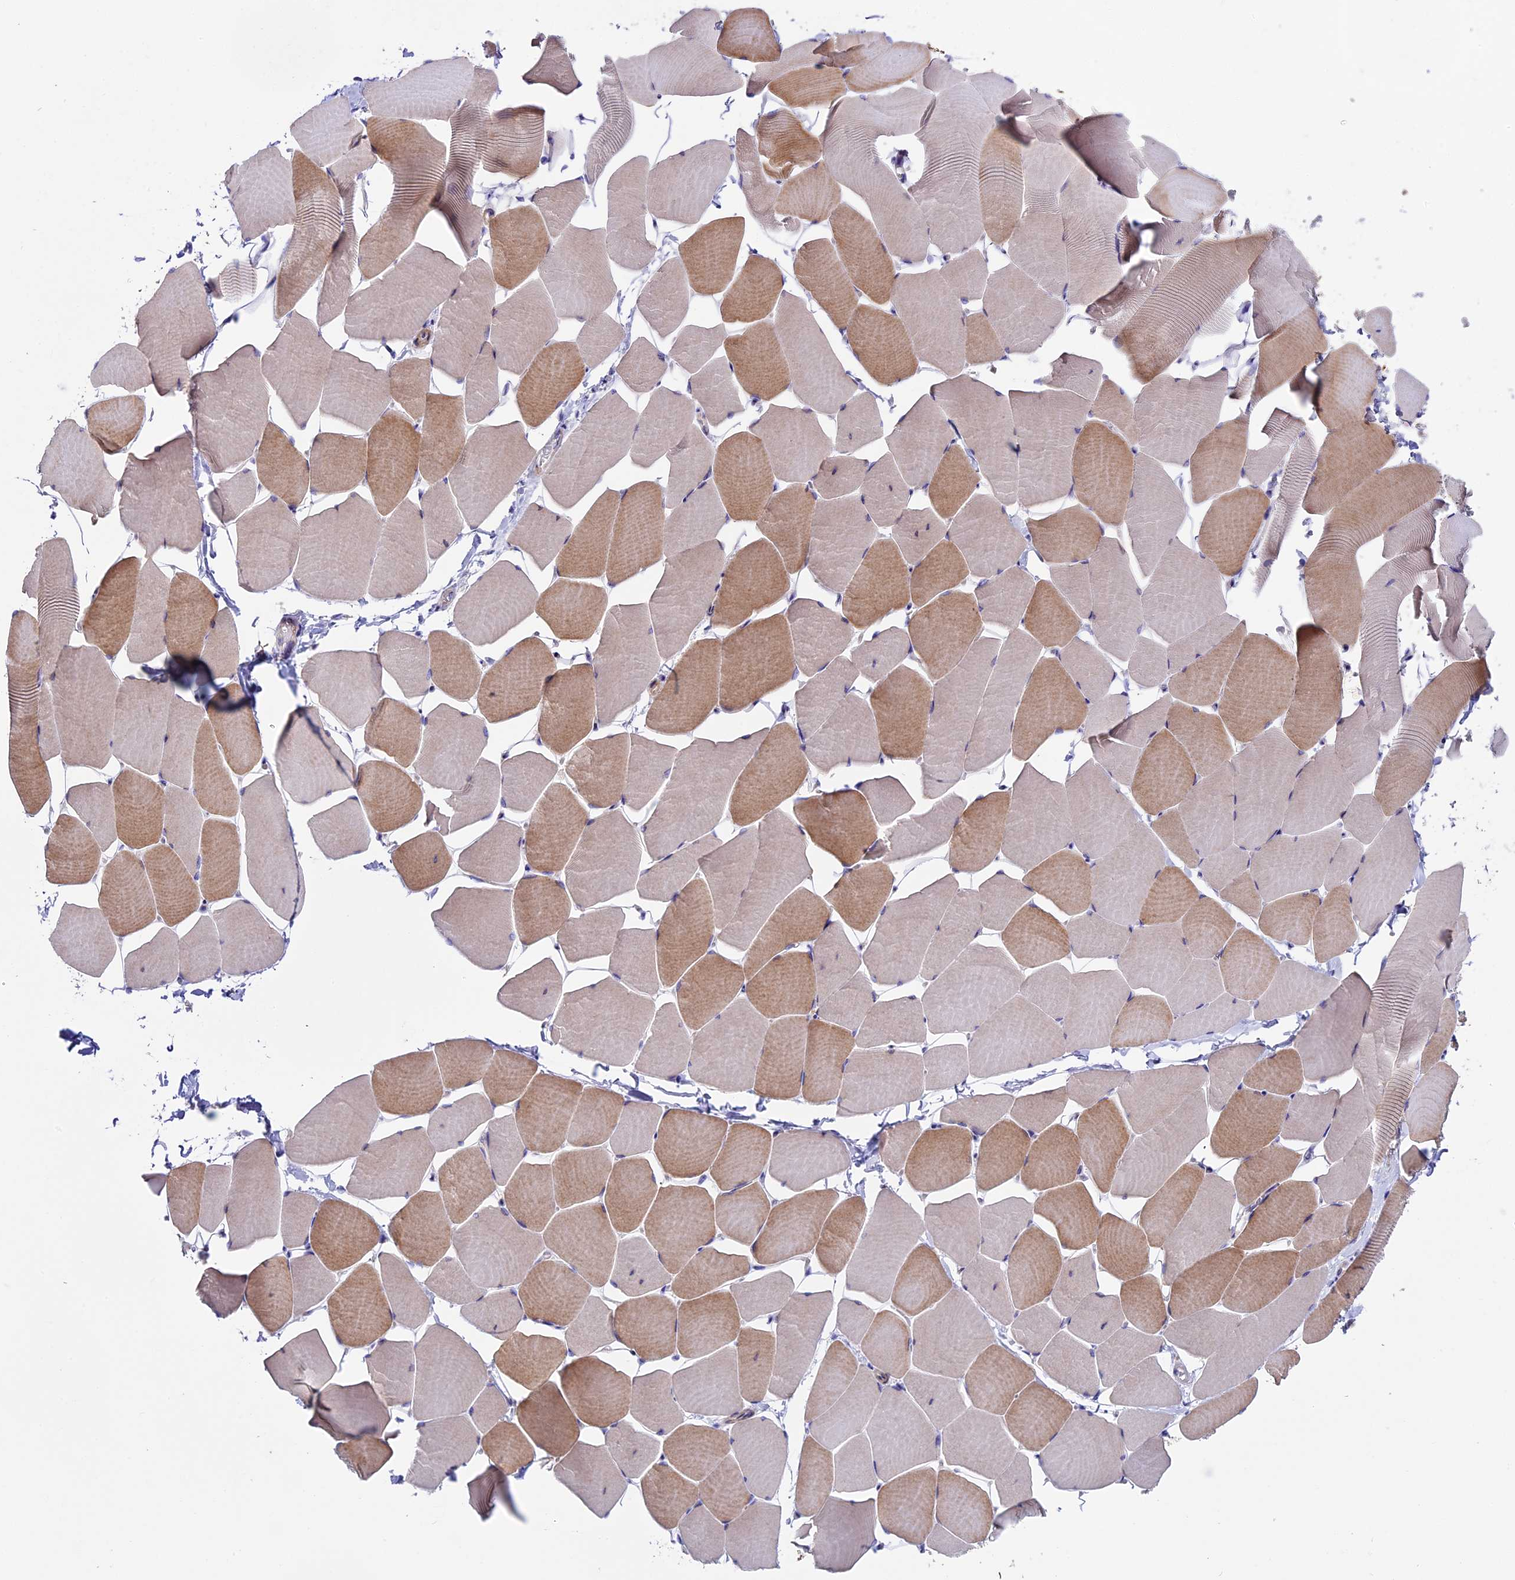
{"staining": {"intensity": "negative", "quantity": "none", "location": "none"}, "tissue": "skeletal muscle", "cell_type": "Myocytes", "image_type": "normal", "snomed": [{"axis": "morphology", "description": "Normal tissue, NOS"}, {"axis": "topography", "description": "Skeletal muscle"}], "caption": "An immunohistochemistry photomicrograph of unremarkable skeletal muscle is shown. There is no staining in myocytes of skeletal muscle.", "gene": "PIGU", "patient": {"sex": "male", "age": 25}}